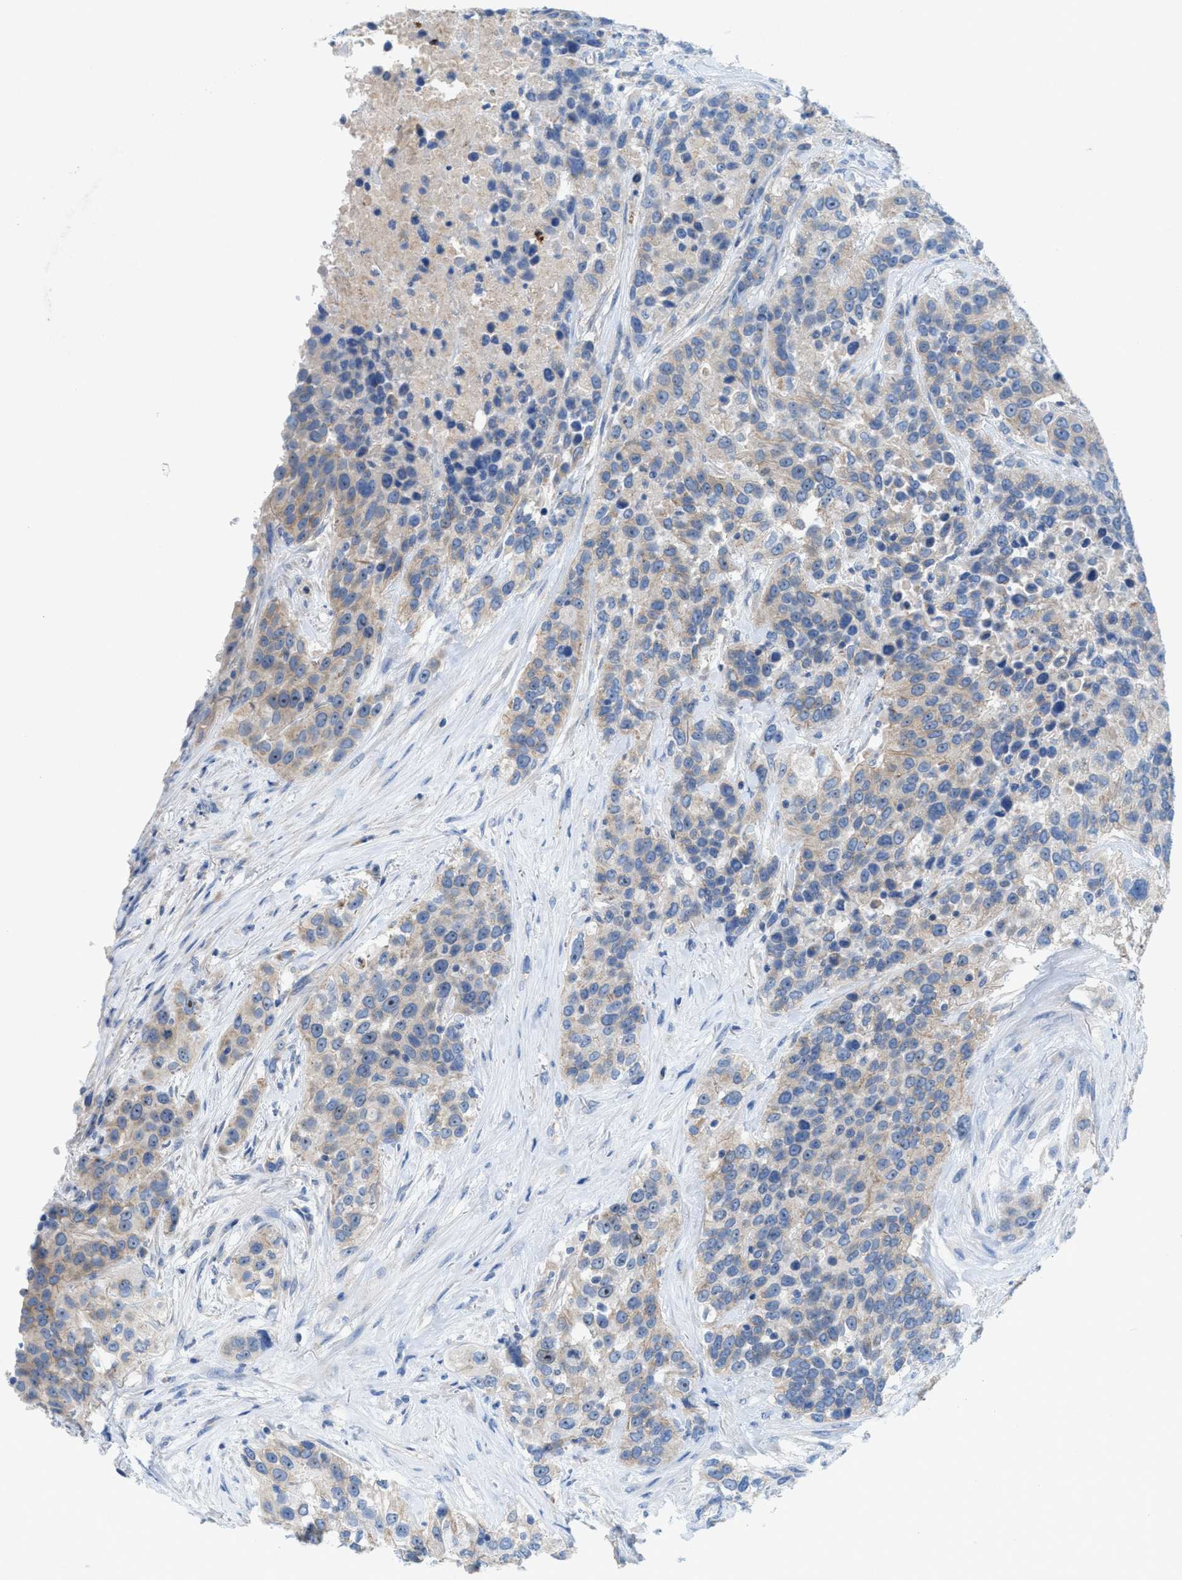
{"staining": {"intensity": "weak", "quantity": "<25%", "location": "cytoplasmic/membranous"}, "tissue": "urothelial cancer", "cell_type": "Tumor cells", "image_type": "cancer", "snomed": [{"axis": "morphology", "description": "Urothelial carcinoma, High grade"}, {"axis": "topography", "description": "Urinary bladder"}], "caption": "IHC histopathology image of urothelial cancer stained for a protein (brown), which exhibits no expression in tumor cells.", "gene": "CMTM1", "patient": {"sex": "female", "age": 80}}